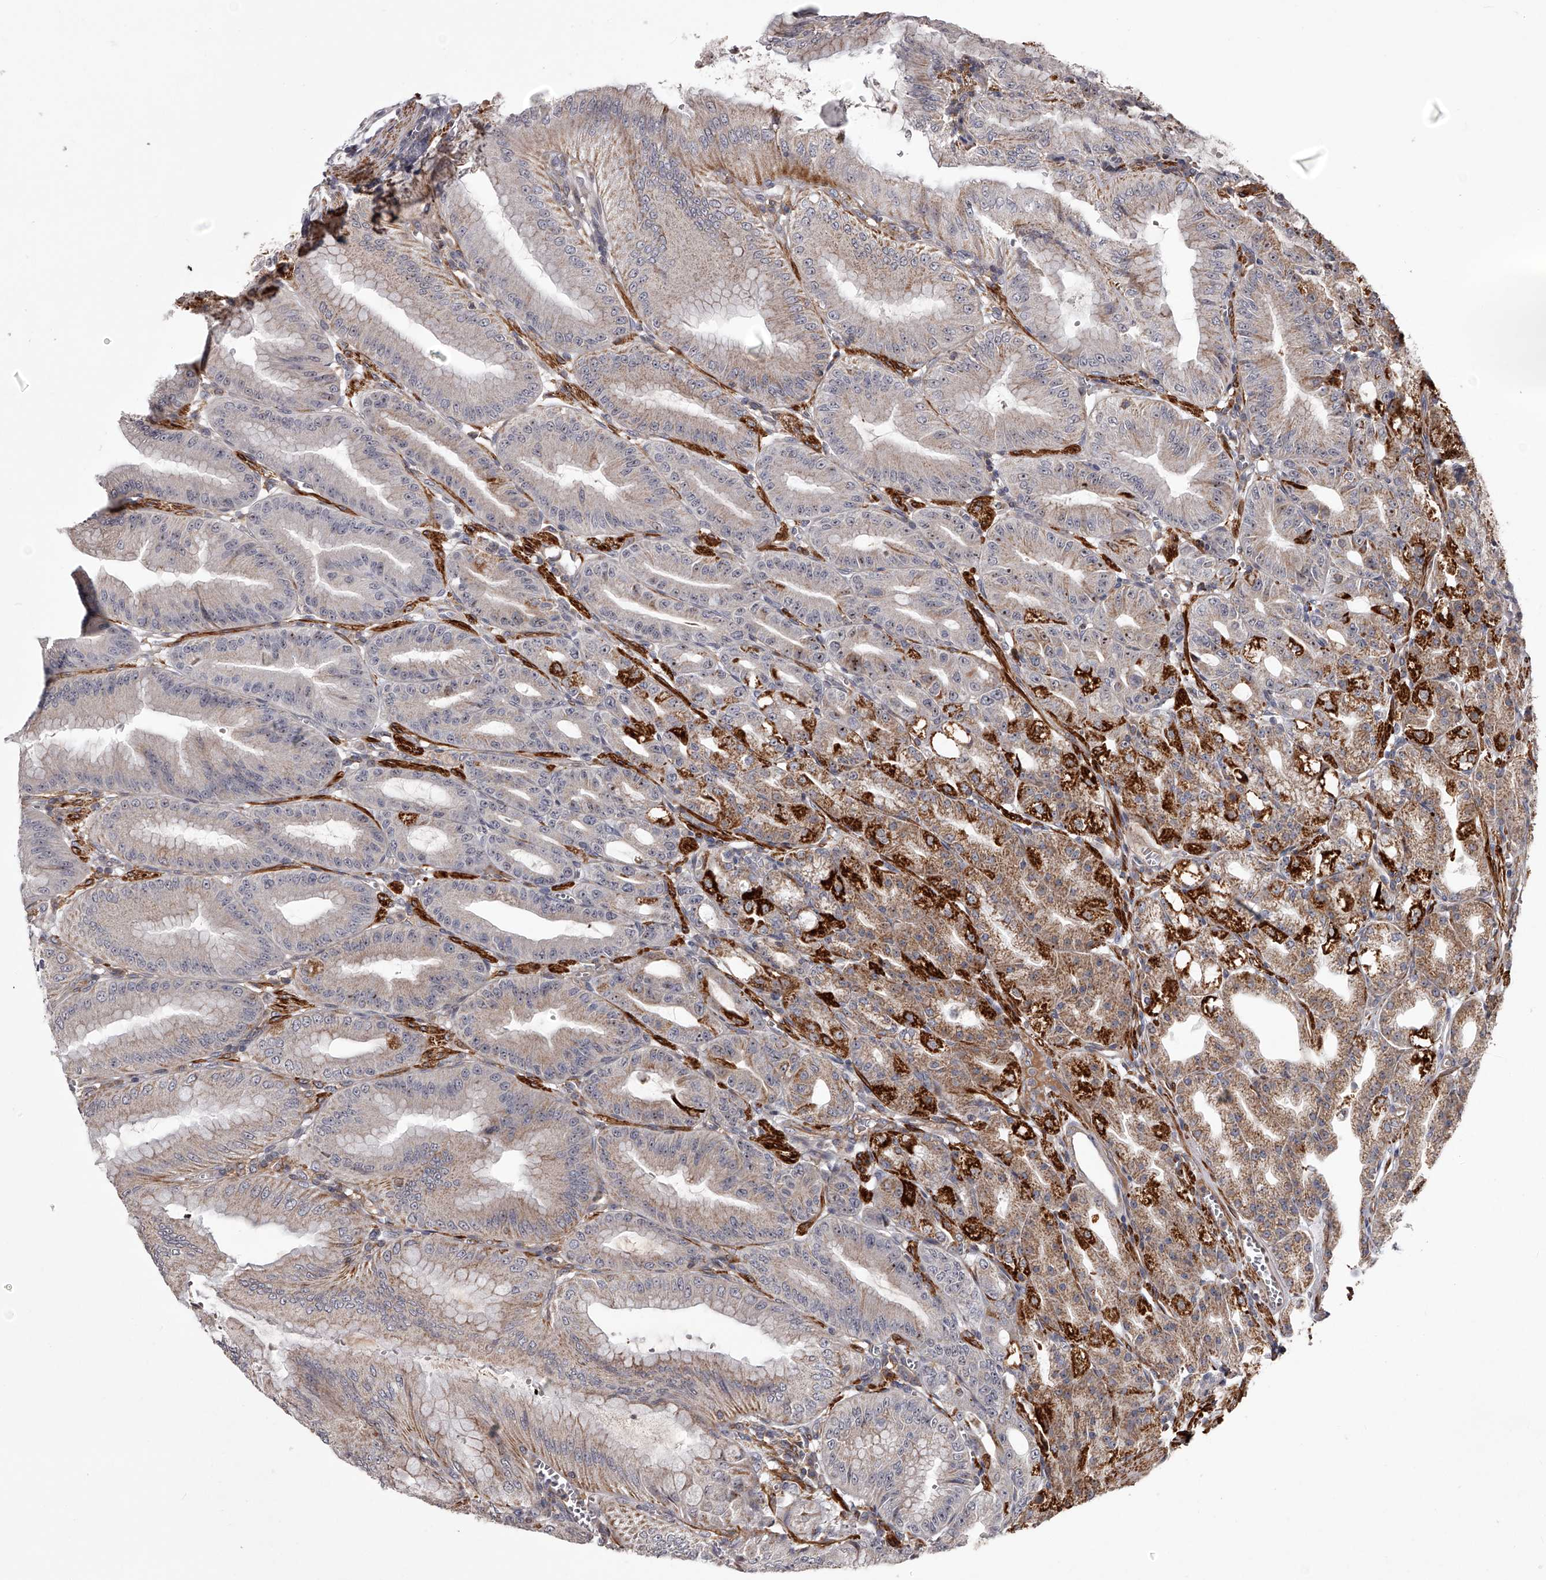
{"staining": {"intensity": "strong", "quantity": "25%-75%", "location": "cytoplasmic/membranous"}, "tissue": "stomach", "cell_type": "Glandular cells", "image_type": "normal", "snomed": [{"axis": "morphology", "description": "Normal tissue, NOS"}, {"axis": "topography", "description": "Stomach, lower"}], "caption": "The micrograph displays immunohistochemical staining of normal stomach. There is strong cytoplasmic/membranous staining is appreciated in about 25%-75% of glandular cells. The protein of interest is shown in brown color, while the nuclei are stained blue.", "gene": "RRP36", "patient": {"sex": "male", "age": 71}}